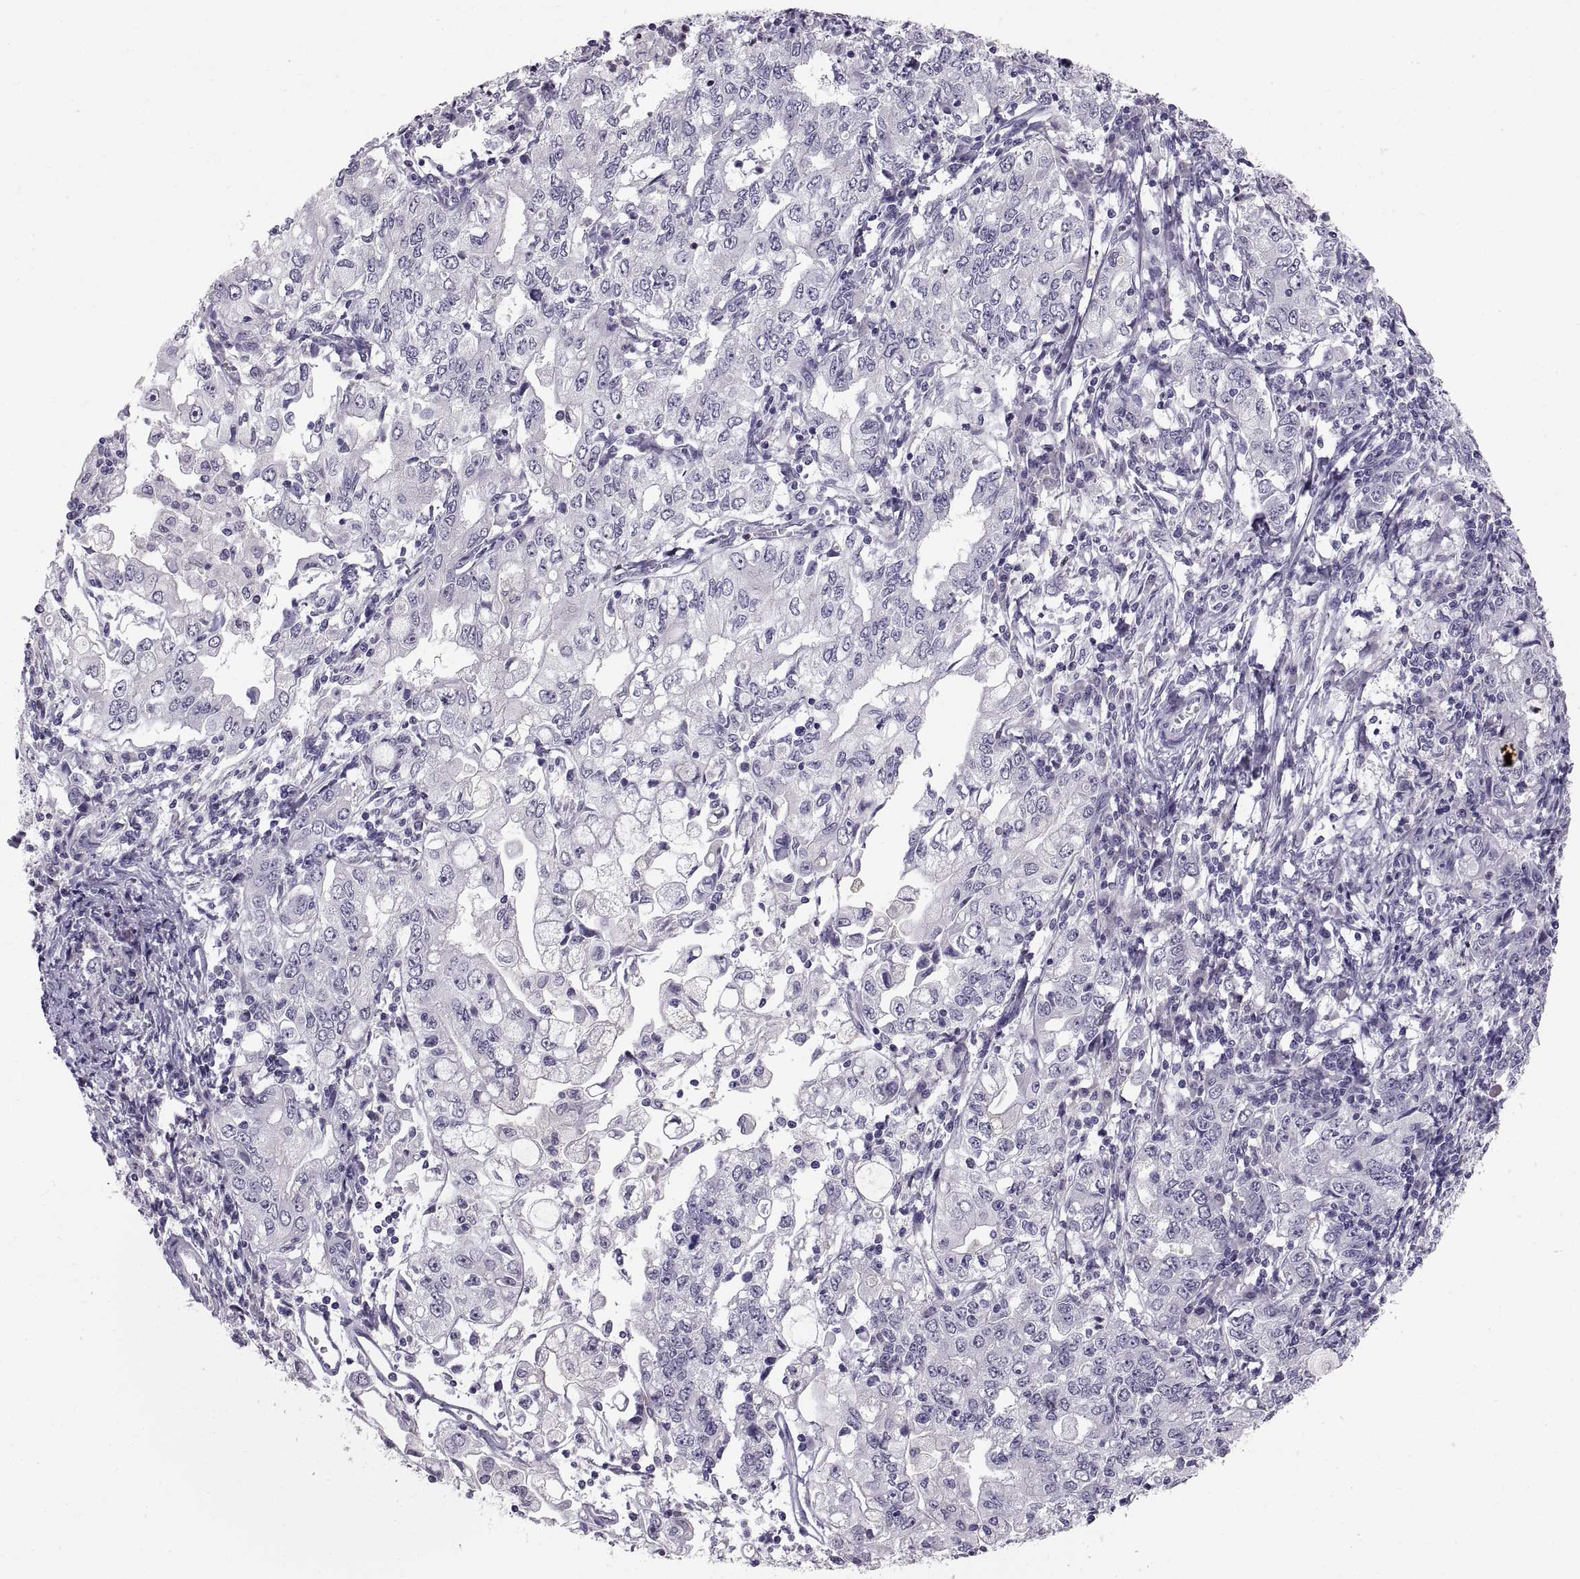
{"staining": {"intensity": "negative", "quantity": "none", "location": "none"}, "tissue": "stomach cancer", "cell_type": "Tumor cells", "image_type": "cancer", "snomed": [{"axis": "morphology", "description": "Adenocarcinoma, NOS"}, {"axis": "topography", "description": "Stomach, lower"}], "caption": "High power microscopy histopathology image of an immunohistochemistry (IHC) image of stomach cancer, revealing no significant staining in tumor cells. (DAB immunohistochemistry (IHC), high magnification).", "gene": "SPACDR", "patient": {"sex": "female", "age": 72}}